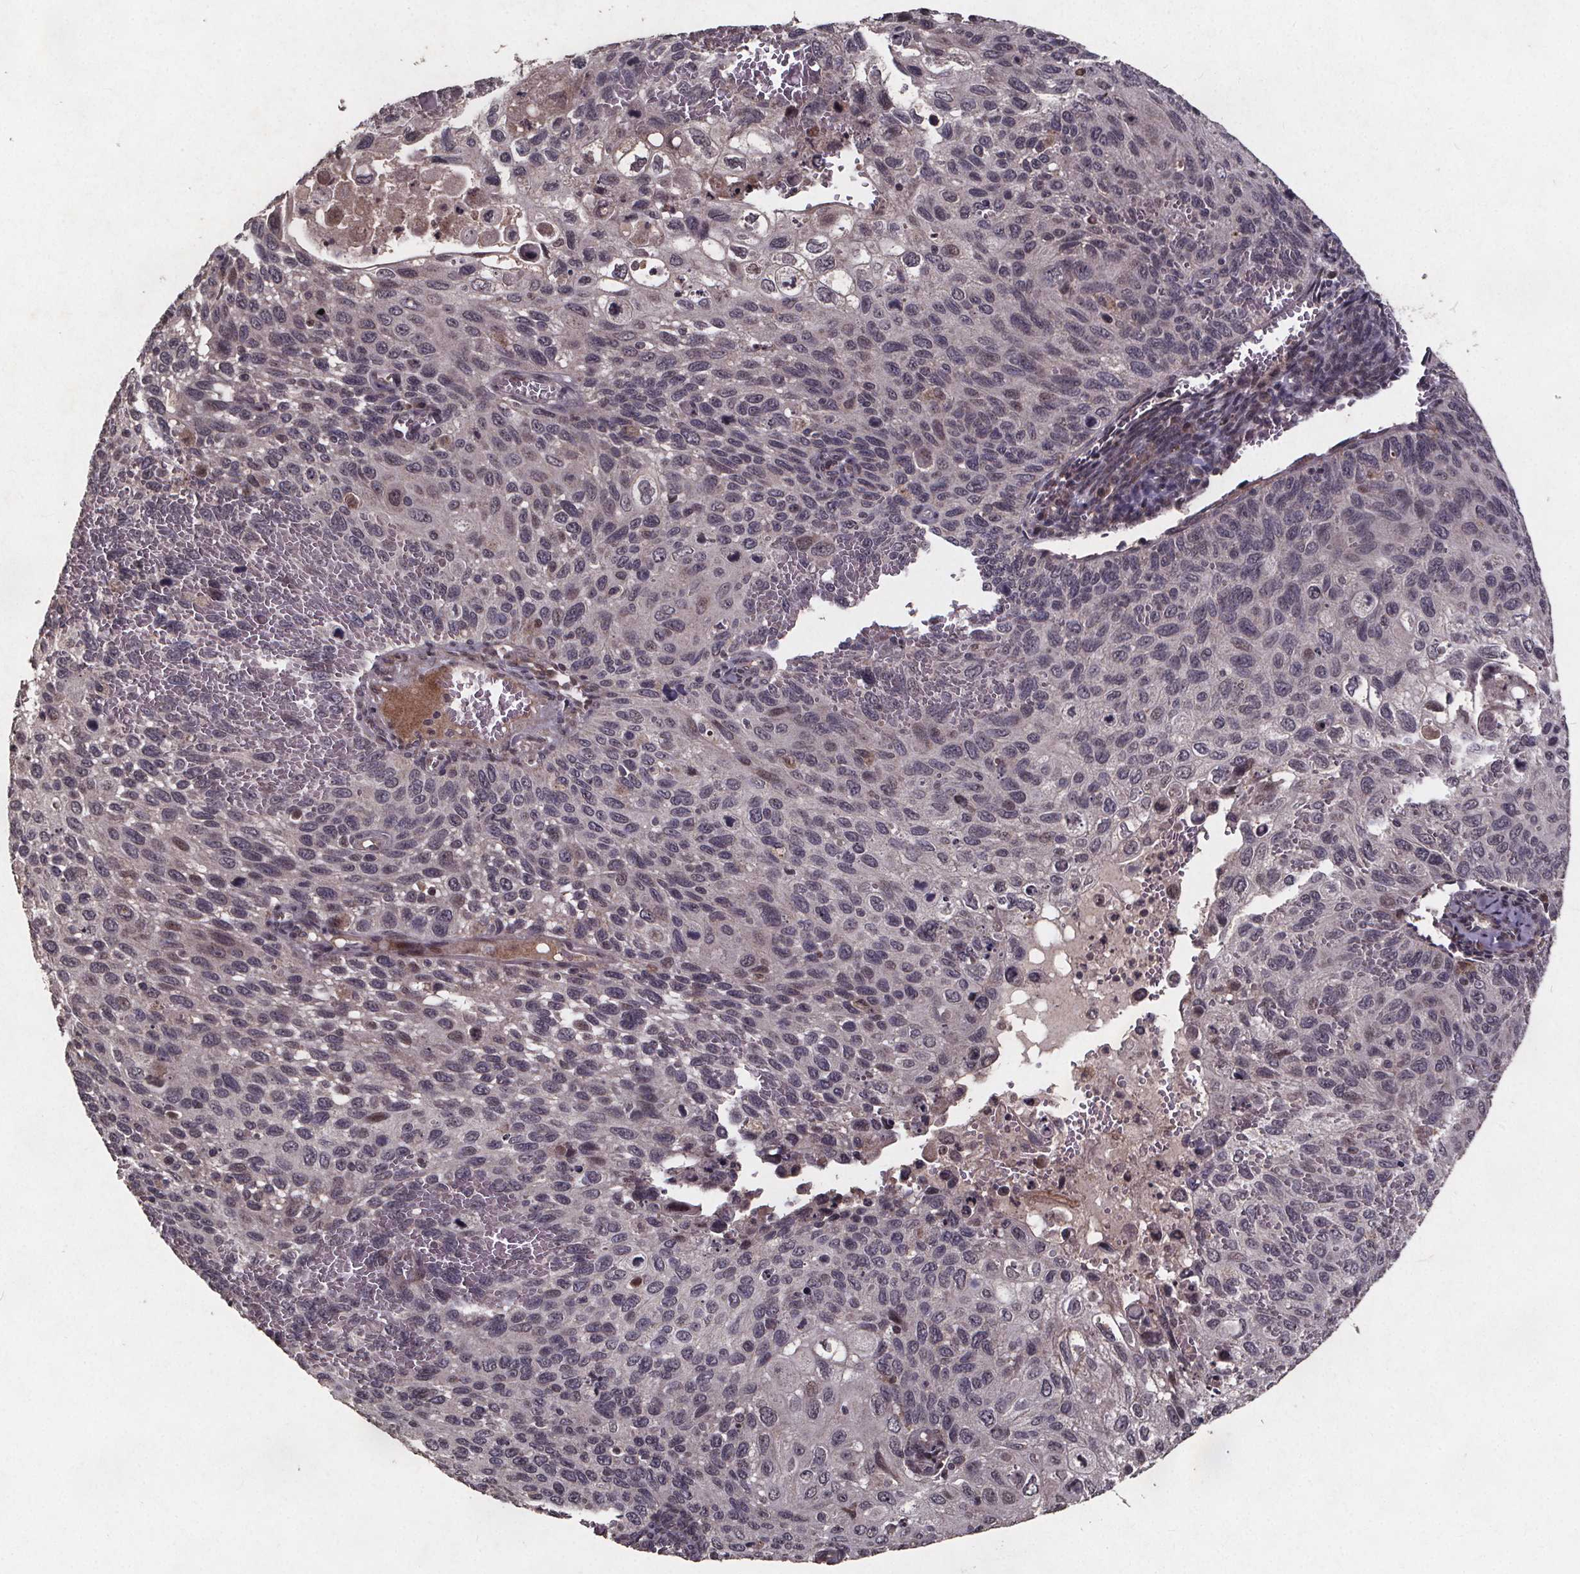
{"staining": {"intensity": "negative", "quantity": "none", "location": "none"}, "tissue": "cervical cancer", "cell_type": "Tumor cells", "image_type": "cancer", "snomed": [{"axis": "morphology", "description": "Squamous cell carcinoma, NOS"}, {"axis": "topography", "description": "Cervix"}], "caption": "Tumor cells show no significant protein expression in cervical squamous cell carcinoma.", "gene": "GPX3", "patient": {"sex": "female", "age": 70}}